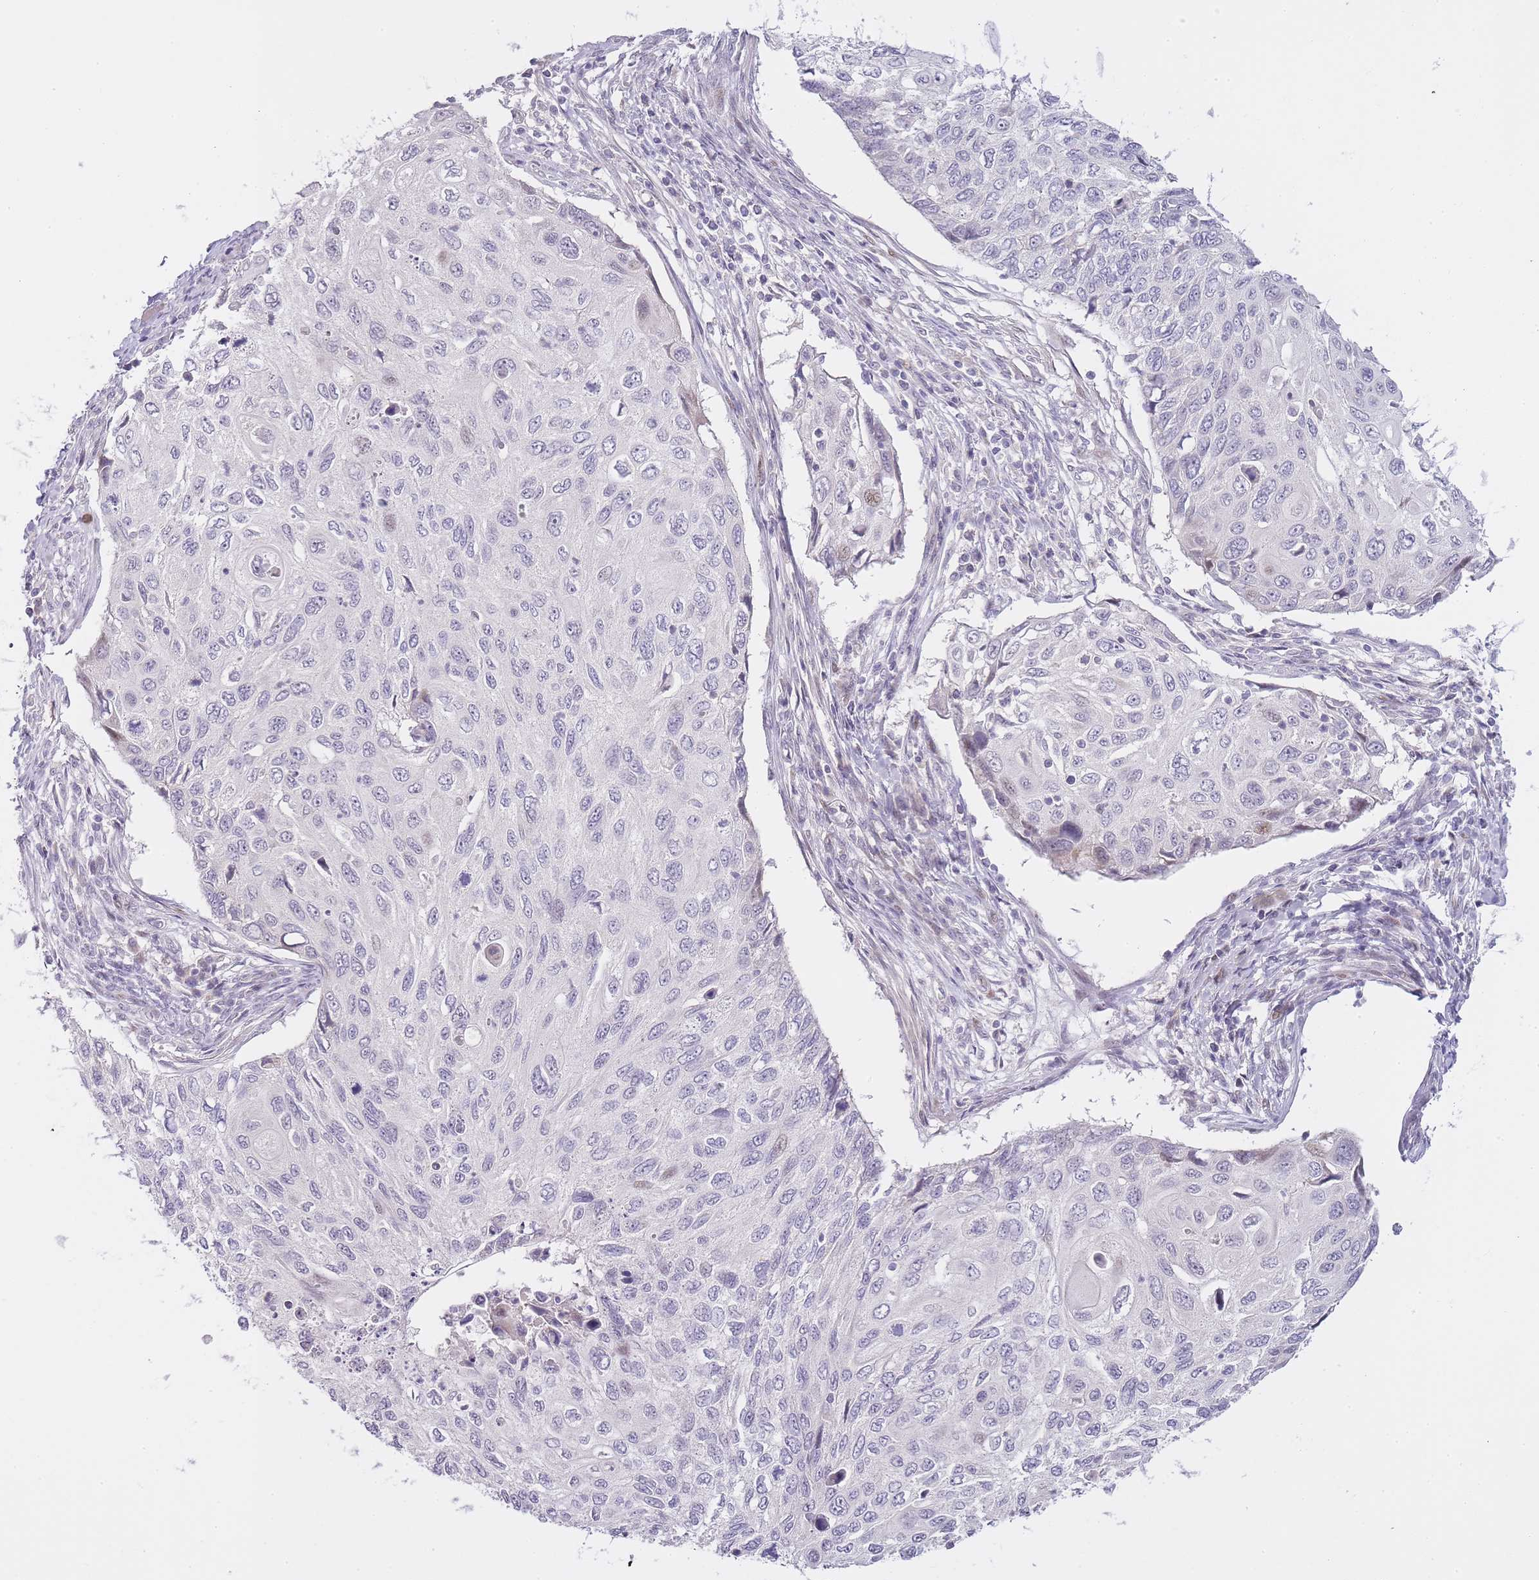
{"staining": {"intensity": "negative", "quantity": "none", "location": "none"}, "tissue": "cervical cancer", "cell_type": "Tumor cells", "image_type": "cancer", "snomed": [{"axis": "morphology", "description": "Squamous cell carcinoma, NOS"}, {"axis": "topography", "description": "Cervix"}], "caption": "A micrograph of human cervical cancer (squamous cell carcinoma) is negative for staining in tumor cells. The staining was performed using DAB to visualize the protein expression in brown, while the nuclei were stained in blue with hematoxylin (Magnification: 20x).", "gene": "OGG1", "patient": {"sex": "female", "age": 70}}